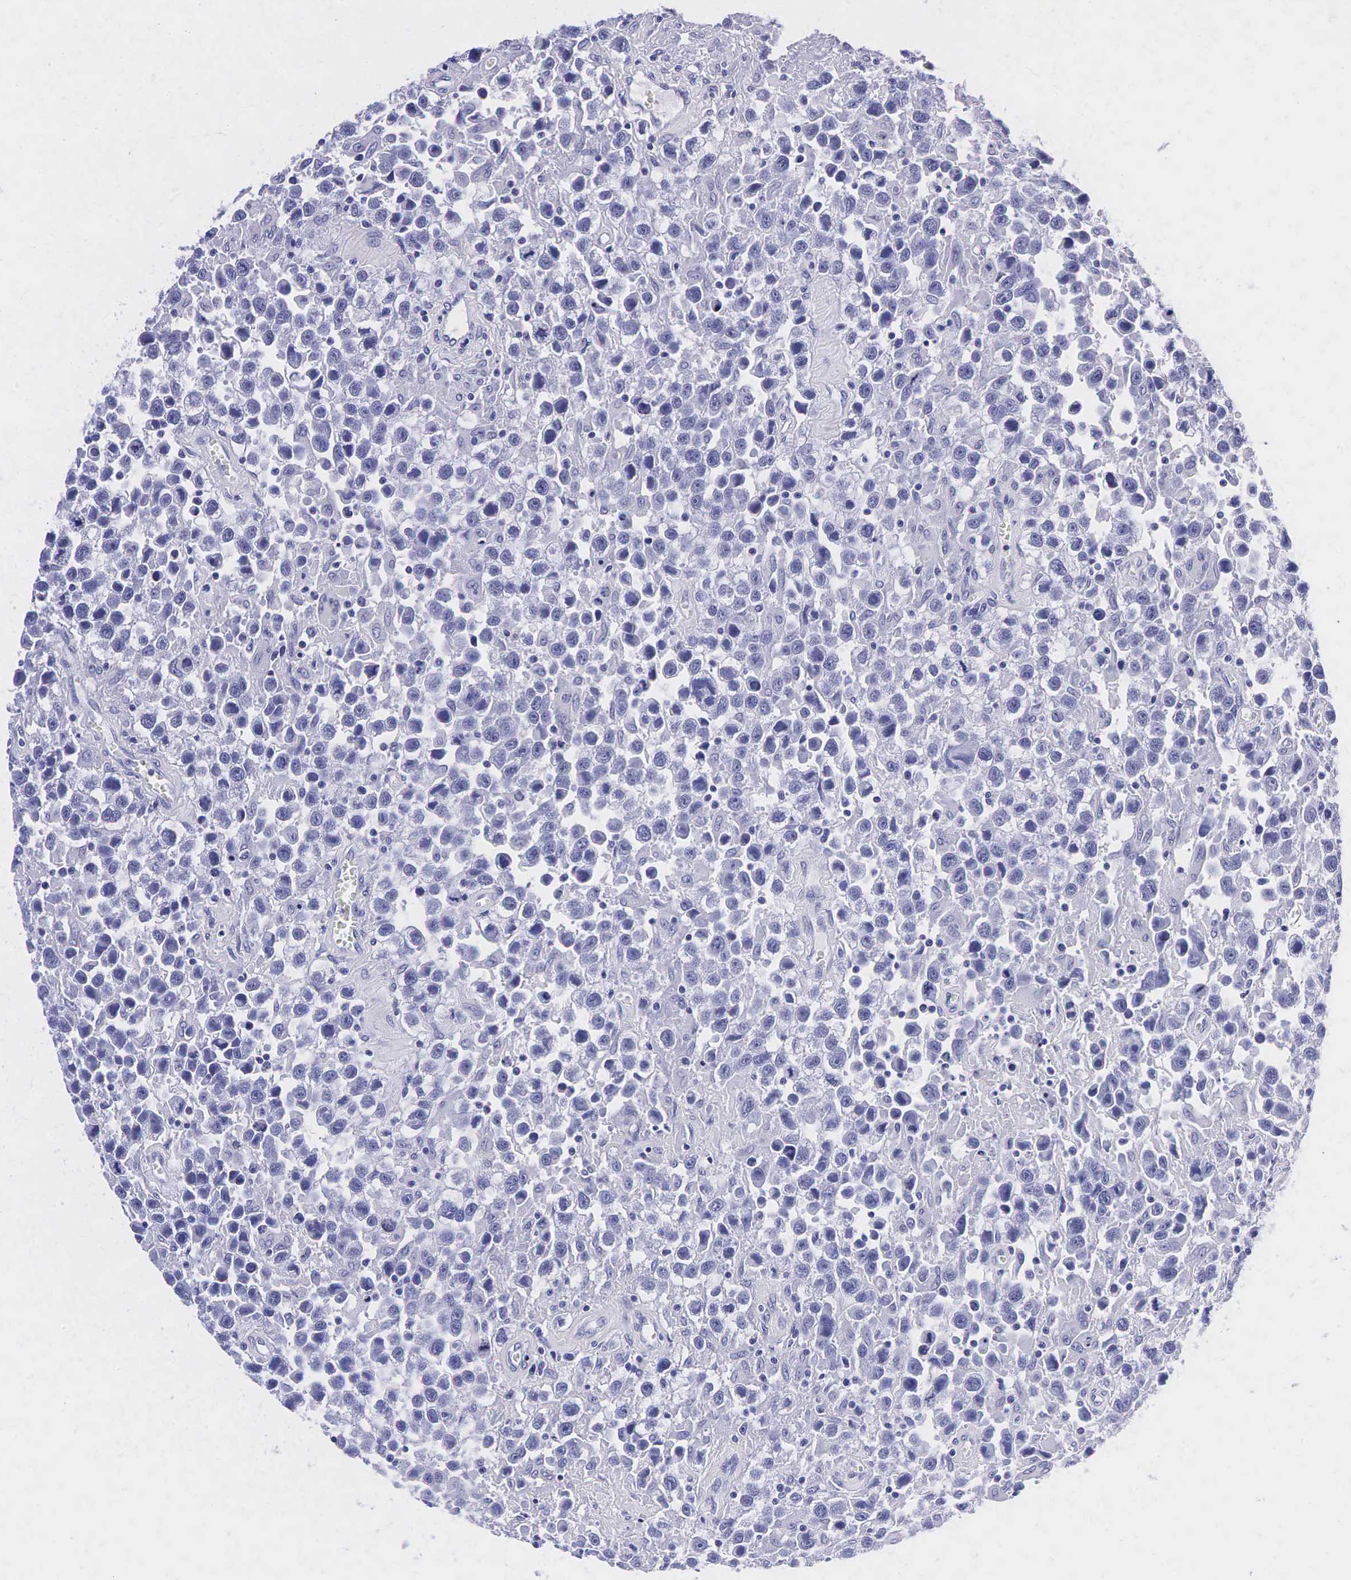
{"staining": {"intensity": "negative", "quantity": "none", "location": "none"}, "tissue": "testis cancer", "cell_type": "Tumor cells", "image_type": "cancer", "snomed": [{"axis": "morphology", "description": "Seminoma, NOS"}, {"axis": "topography", "description": "Testis"}], "caption": "Tumor cells show no significant expression in testis cancer.", "gene": "KLK3", "patient": {"sex": "male", "age": 43}}